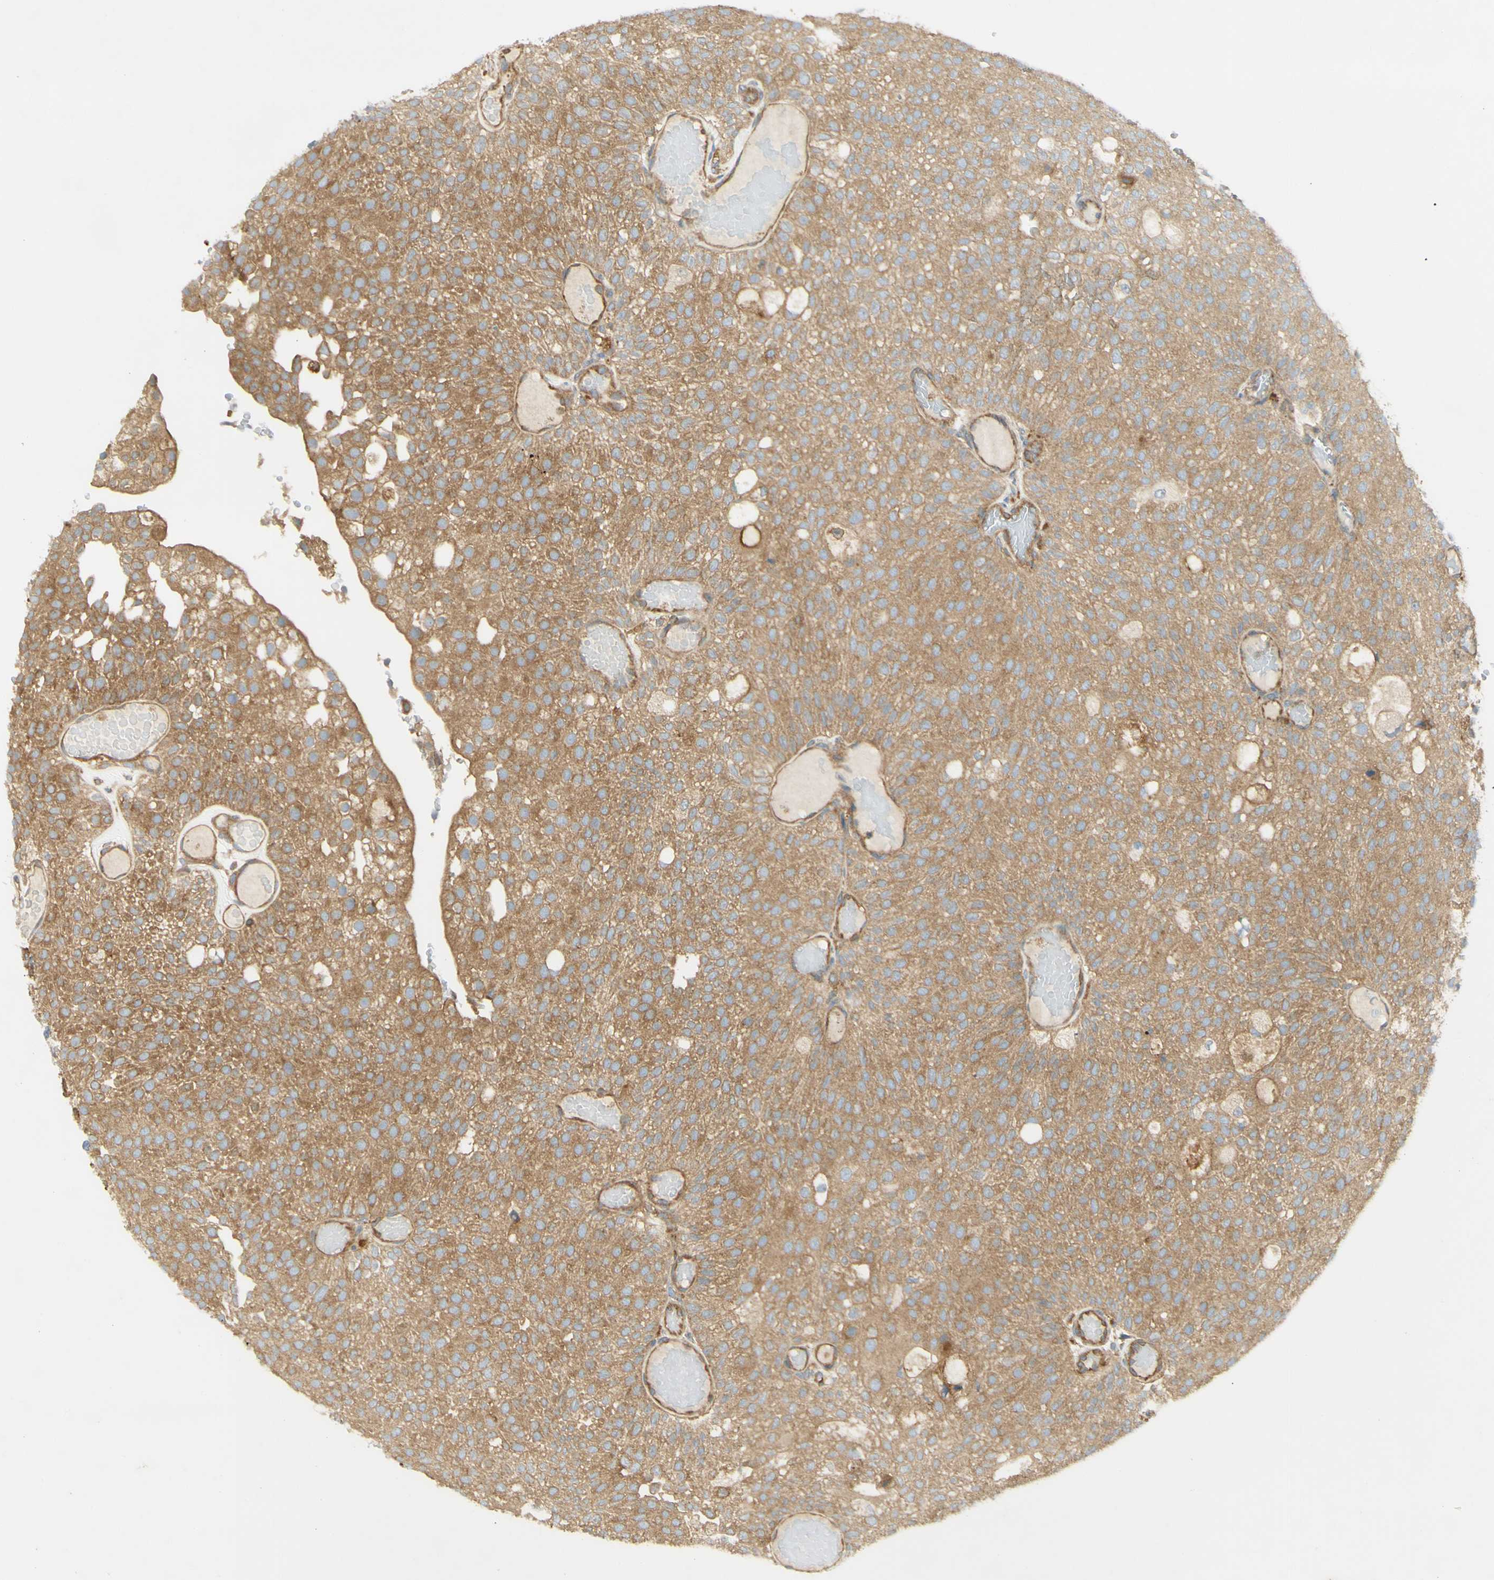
{"staining": {"intensity": "moderate", "quantity": ">75%", "location": "cytoplasmic/membranous"}, "tissue": "urothelial cancer", "cell_type": "Tumor cells", "image_type": "cancer", "snomed": [{"axis": "morphology", "description": "Urothelial carcinoma, Low grade"}, {"axis": "topography", "description": "Urinary bladder"}], "caption": "Immunohistochemical staining of human urothelial cancer displays moderate cytoplasmic/membranous protein expression in about >75% of tumor cells. (Brightfield microscopy of DAB IHC at high magnification).", "gene": "IKBKG", "patient": {"sex": "male", "age": 78}}